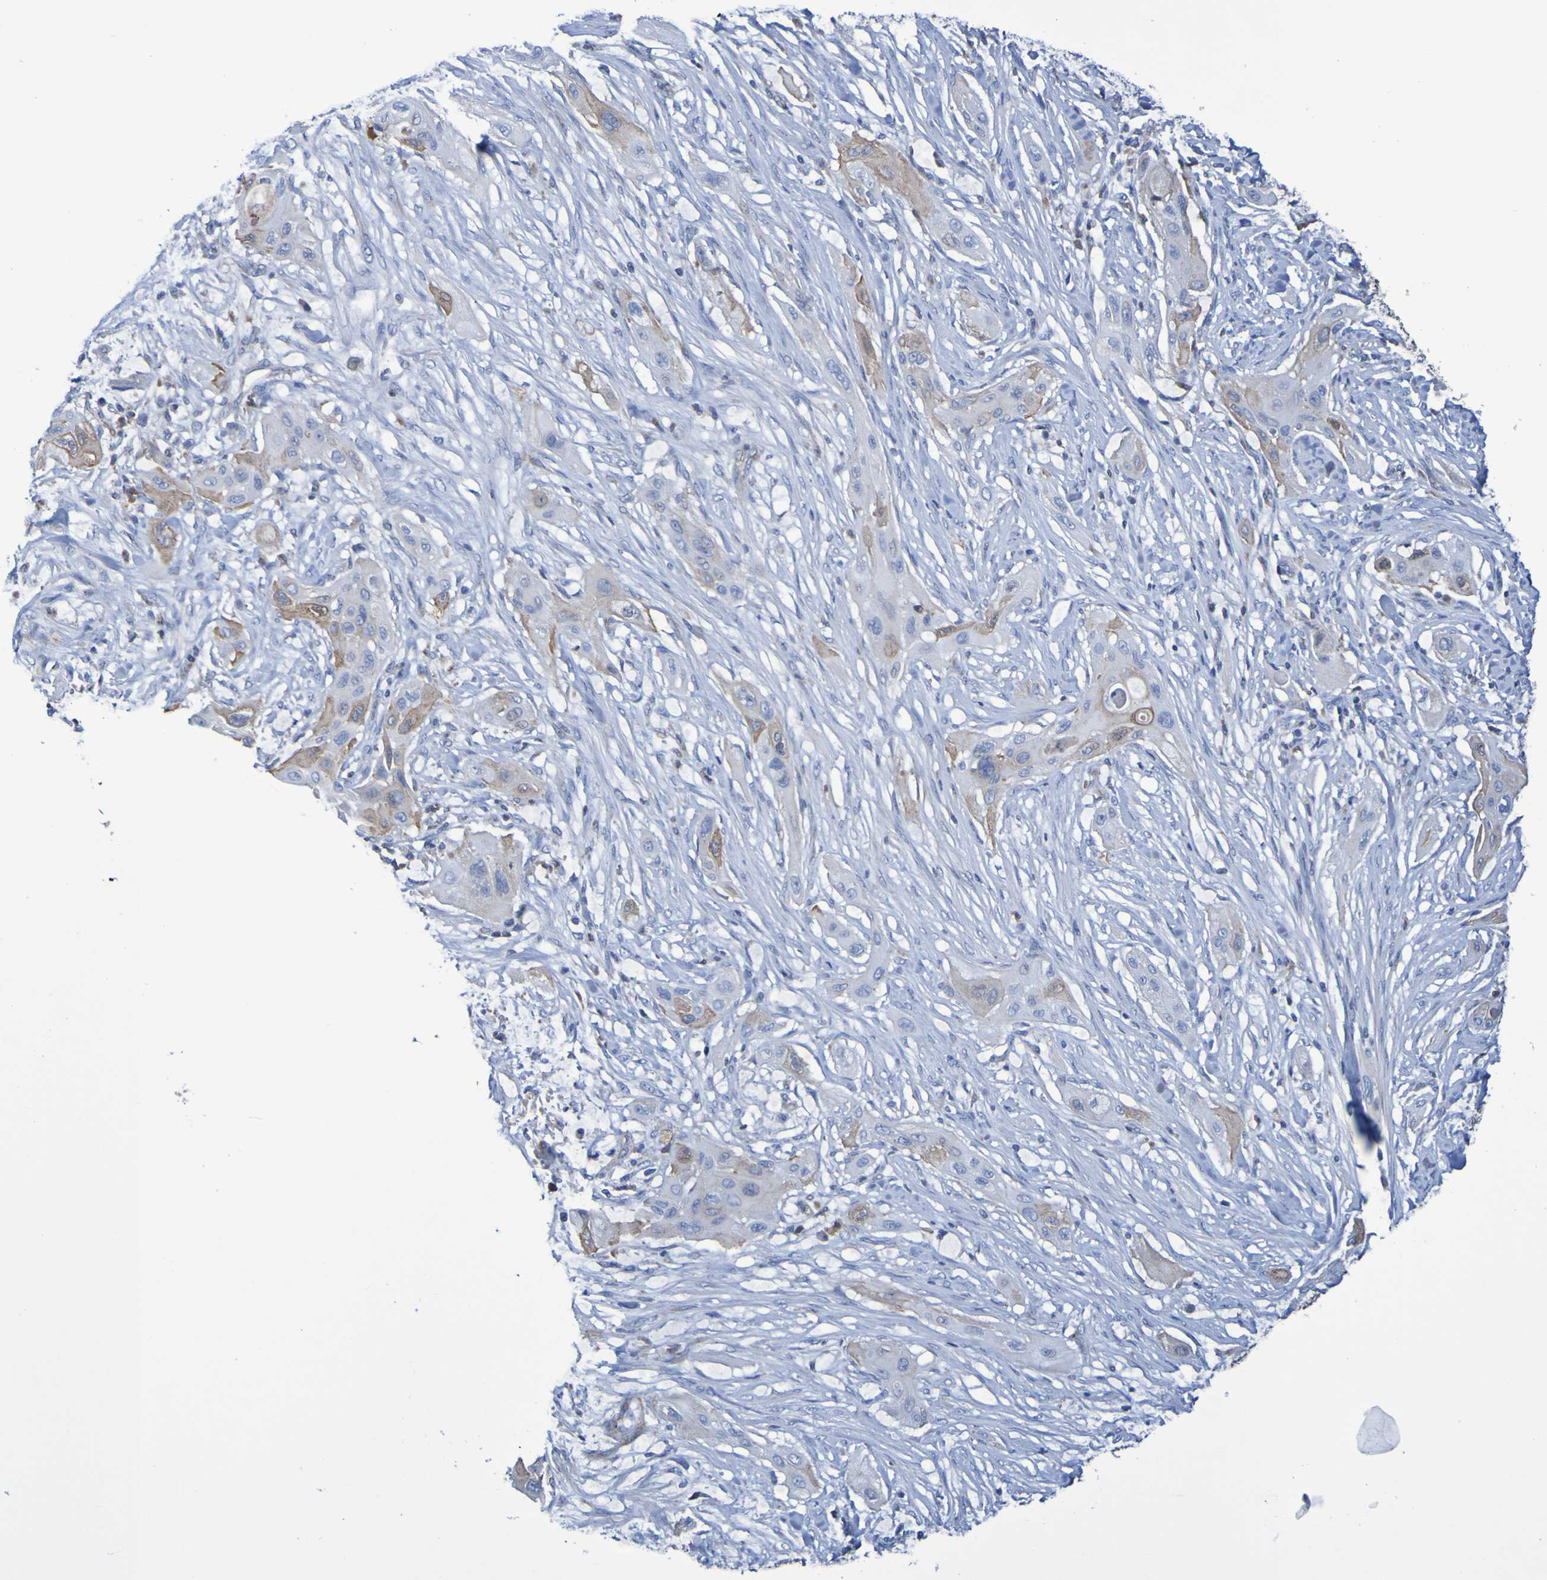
{"staining": {"intensity": "weak", "quantity": "25%-75%", "location": "cytoplasmic/membranous"}, "tissue": "lung cancer", "cell_type": "Tumor cells", "image_type": "cancer", "snomed": [{"axis": "morphology", "description": "Squamous cell carcinoma, NOS"}, {"axis": "topography", "description": "Lung"}], "caption": "Protein analysis of squamous cell carcinoma (lung) tissue displays weak cytoplasmic/membranous expression in about 25%-75% of tumor cells. (DAB IHC, brown staining for protein, blue staining for nuclei).", "gene": "CNTN2", "patient": {"sex": "female", "age": 47}}